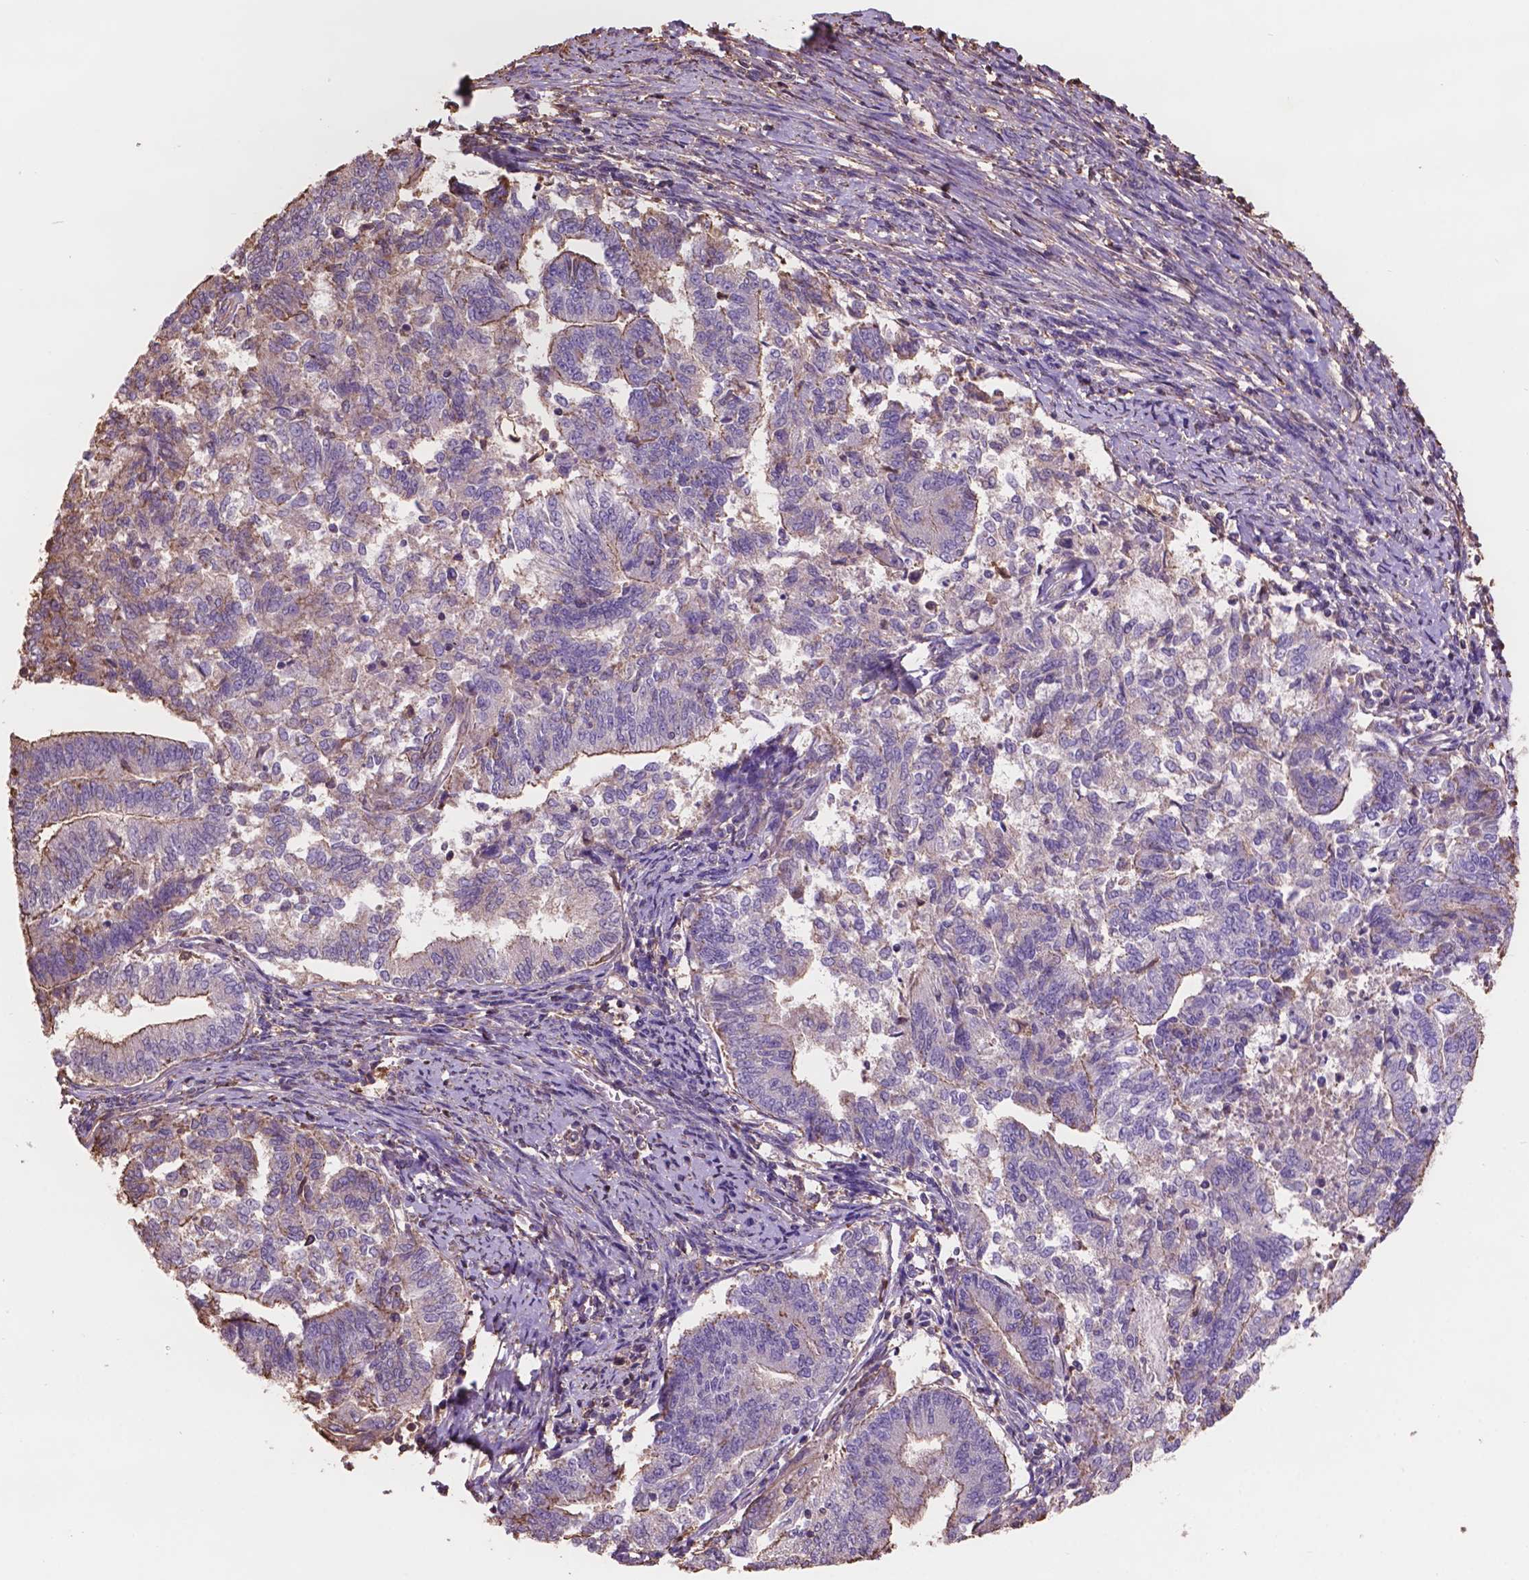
{"staining": {"intensity": "moderate", "quantity": "<25%", "location": "cytoplasmic/membranous"}, "tissue": "endometrial cancer", "cell_type": "Tumor cells", "image_type": "cancer", "snomed": [{"axis": "morphology", "description": "Adenocarcinoma, NOS"}, {"axis": "topography", "description": "Endometrium"}], "caption": "Immunohistochemical staining of human adenocarcinoma (endometrial) exhibits moderate cytoplasmic/membranous protein staining in about <25% of tumor cells.", "gene": "NIPA2", "patient": {"sex": "female", "age": 65}}